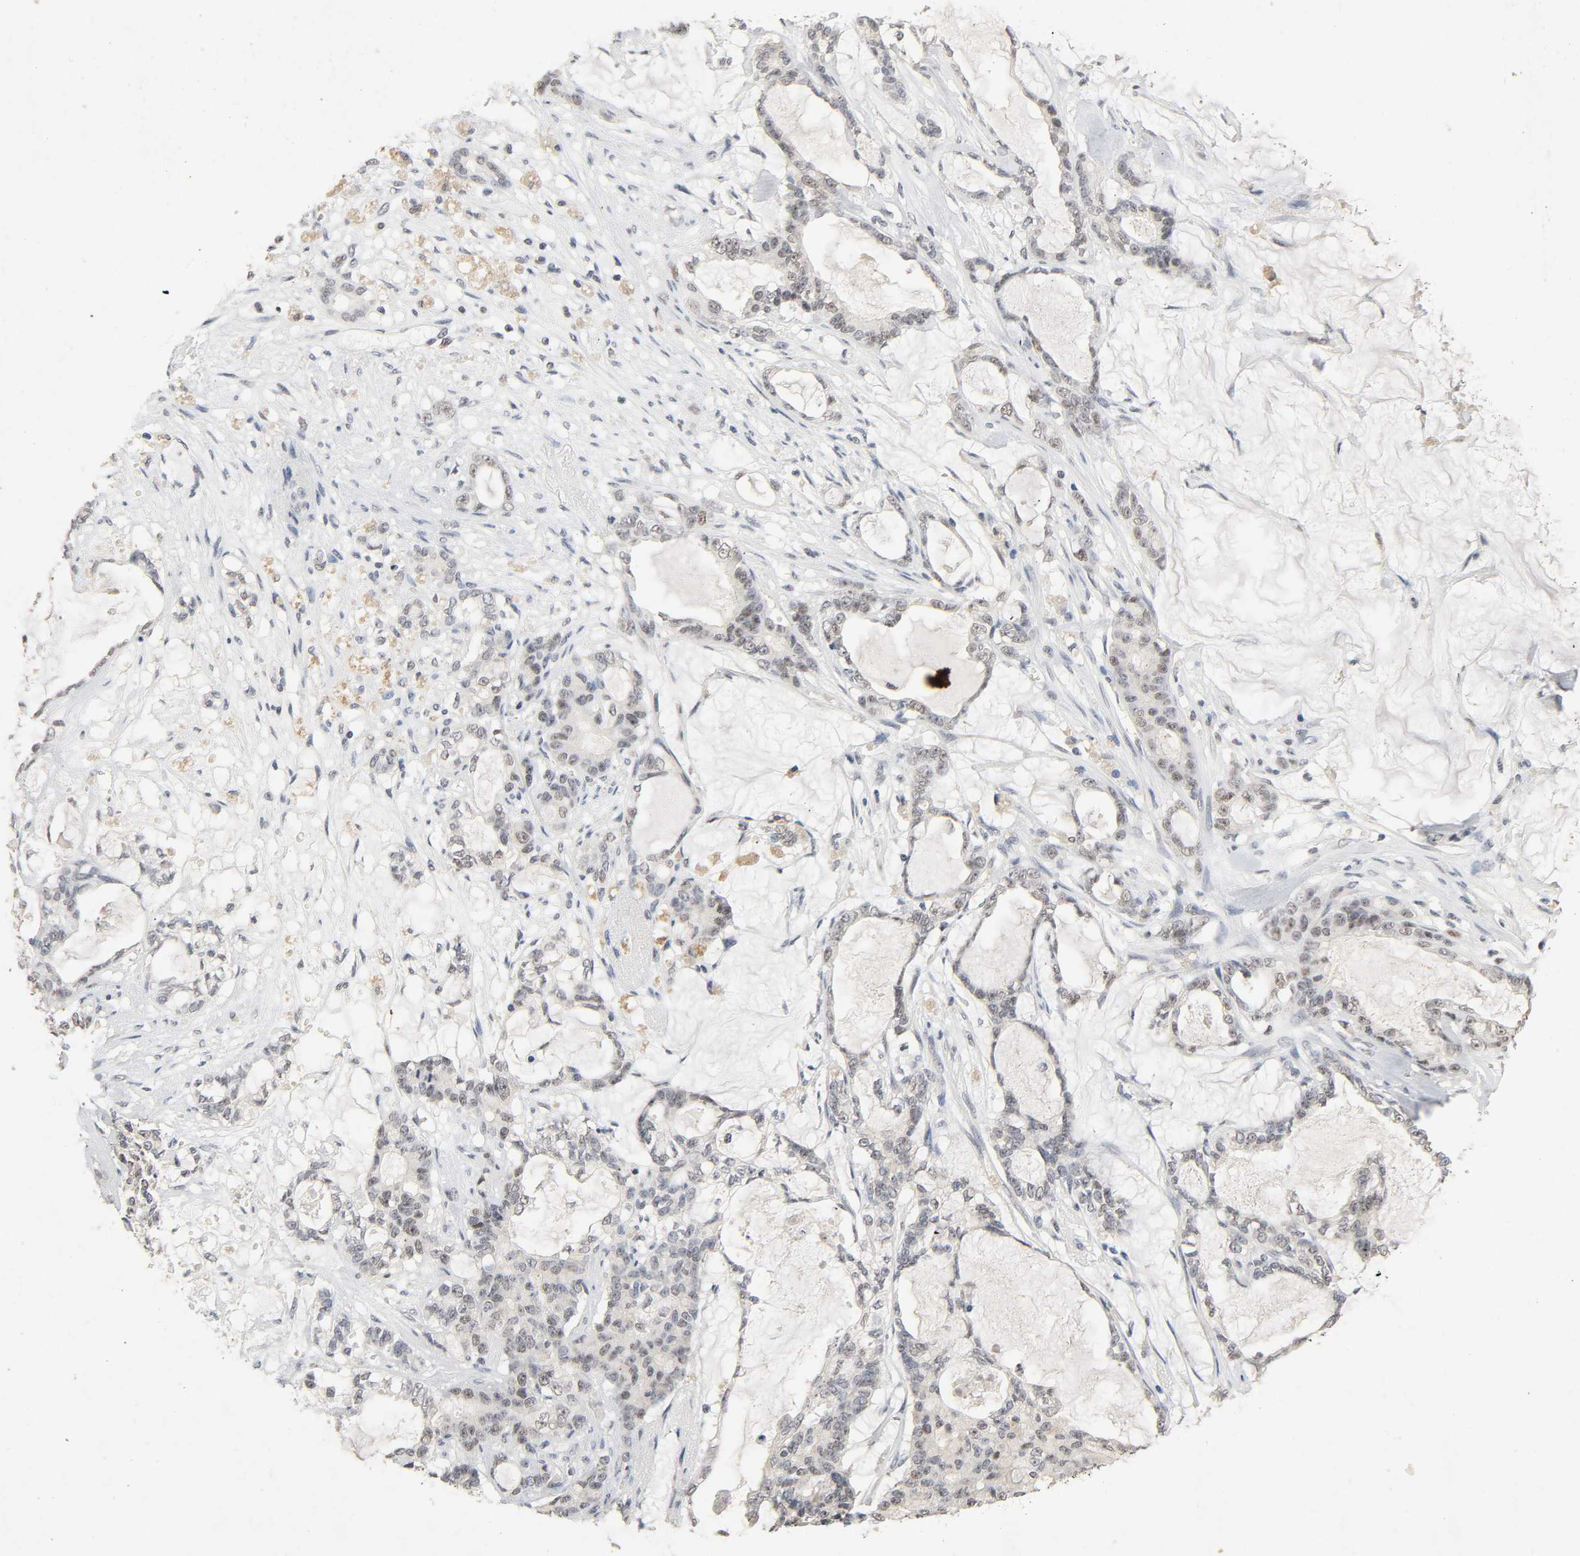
{"staining": {"intensity": "weak", "quantity": "<25%", "location": "nuclear"}, "tissue": "pancreatic cancer", "cell_type": "Tumor cells", "image_type": "cancer", "snomed": [{"axis": "morphology", "description": "Adenocarcinoma, NOS"}, {"axis": "topography", "description": "Pancreas"}], "caption": "The photomicrograph reveals no significant staining in tumor cells of pancreatic cancer.", "gene": "MAPKAPK5", "patient": {"sex": "female", "age": 73}}